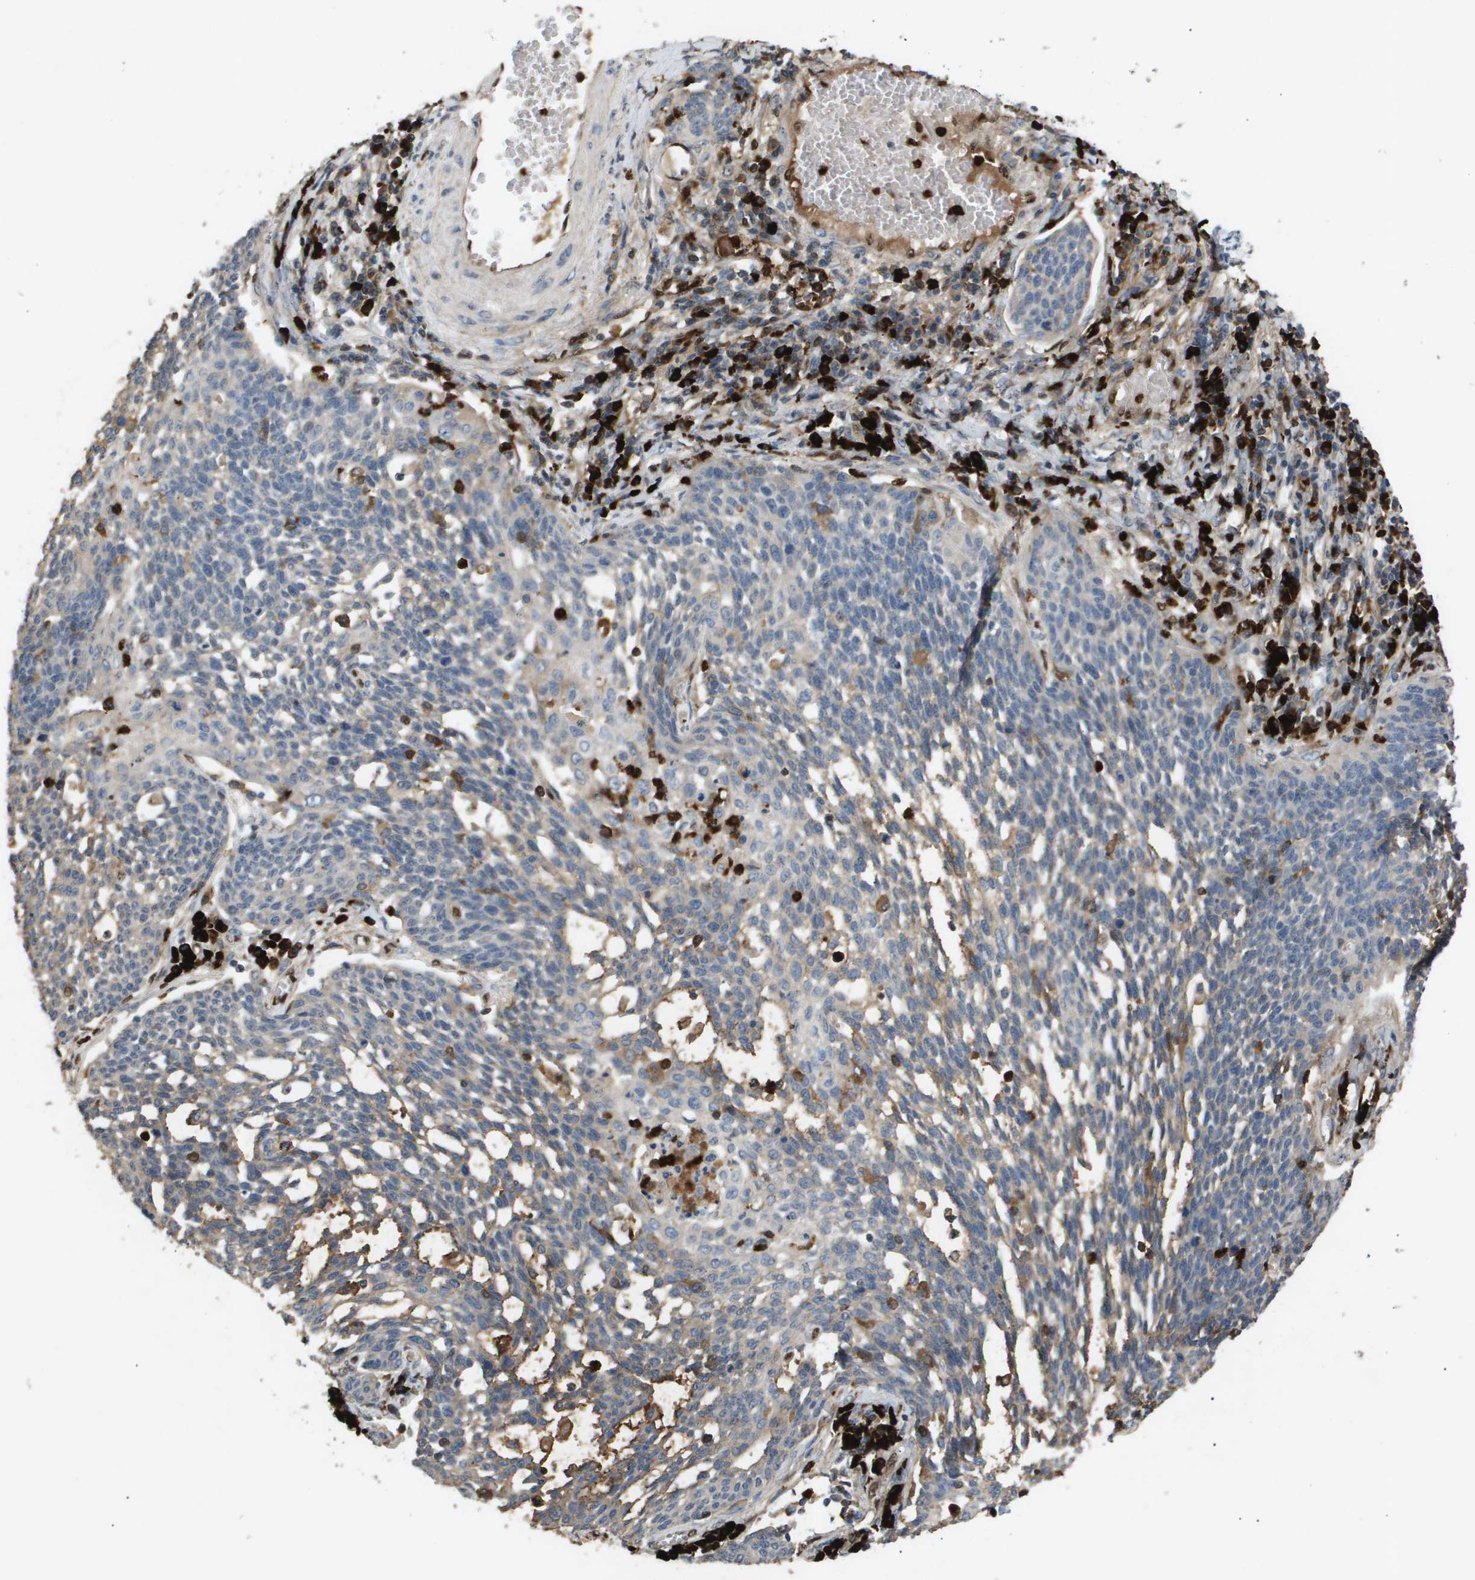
{"staining": {"intensity": "weak", "quantity": "<25%", "location": "cytoplasmic/membranous"}, "tissue": "cervical cancer", "cell_type": "Tumor cells", "image_type": "cancer", "snomed": [{"axis": "morphology", "description": "Squamous cell carcinoma, NOS"}, {"axis": "topography", "description": "Cervix"}], "caption": "Protein analysis of squamous cell carcinoma (cervical) demonstrates no significant staining in tumor cells.", "gene": "ERG", "patient": {"sex": "female", "age": 34}}